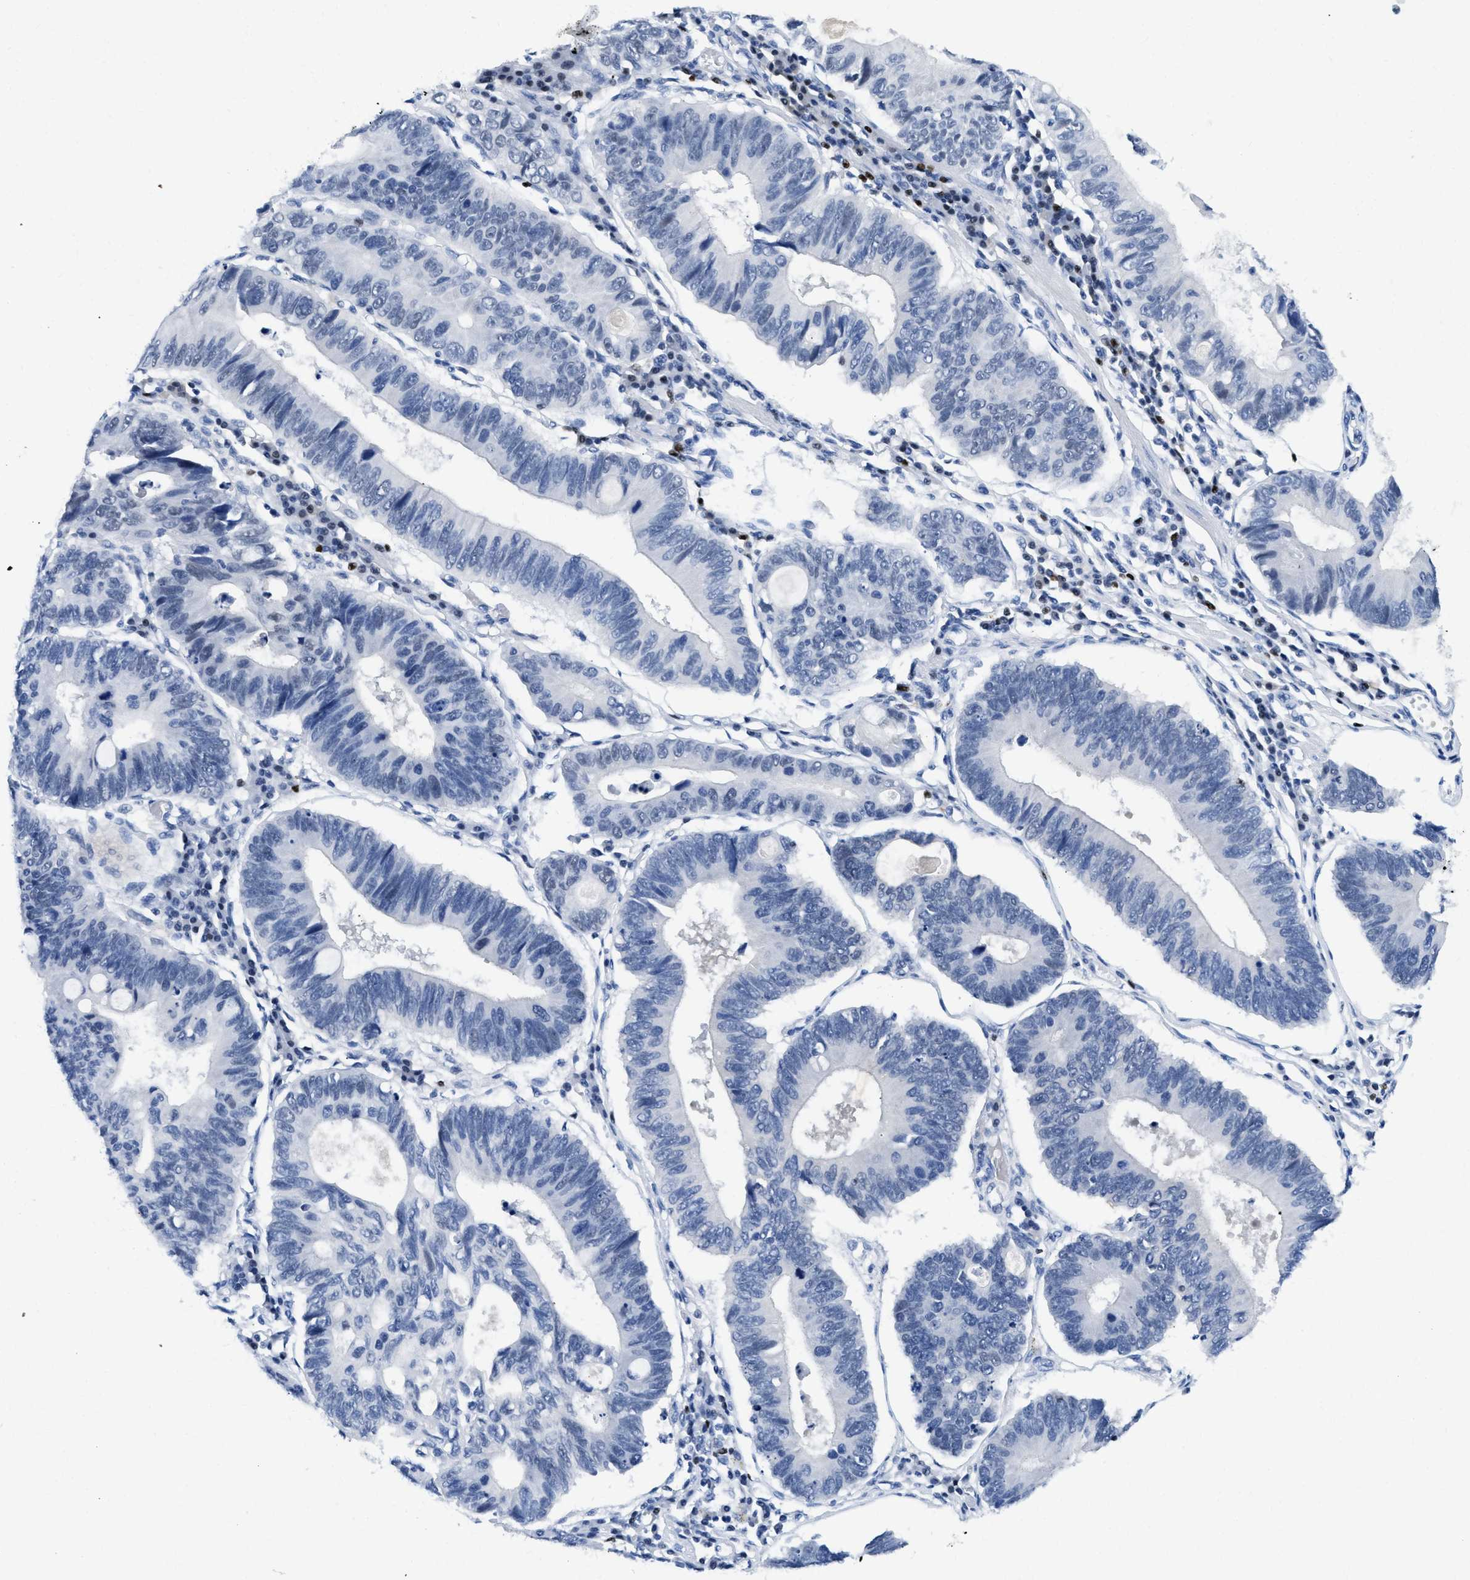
{"staining": {"intensity": "negative", "quantity": "none", "location": "none"}, "tissue": "stomach cancer", "cell_type": "Tumor cells", "image_type": "cancer", "snomed": [{"axis": "morphology", "description": "Adenocarcinoma, NOS"}, {"axis": "topography", "description": "Stomach"}], "caption": "Immunohistochemical staining of human stomach adenocarcinoma shows no significant staining in tumor cells.", "gene": "TCF7", "patient": {"sex": "male", "age": 59}}